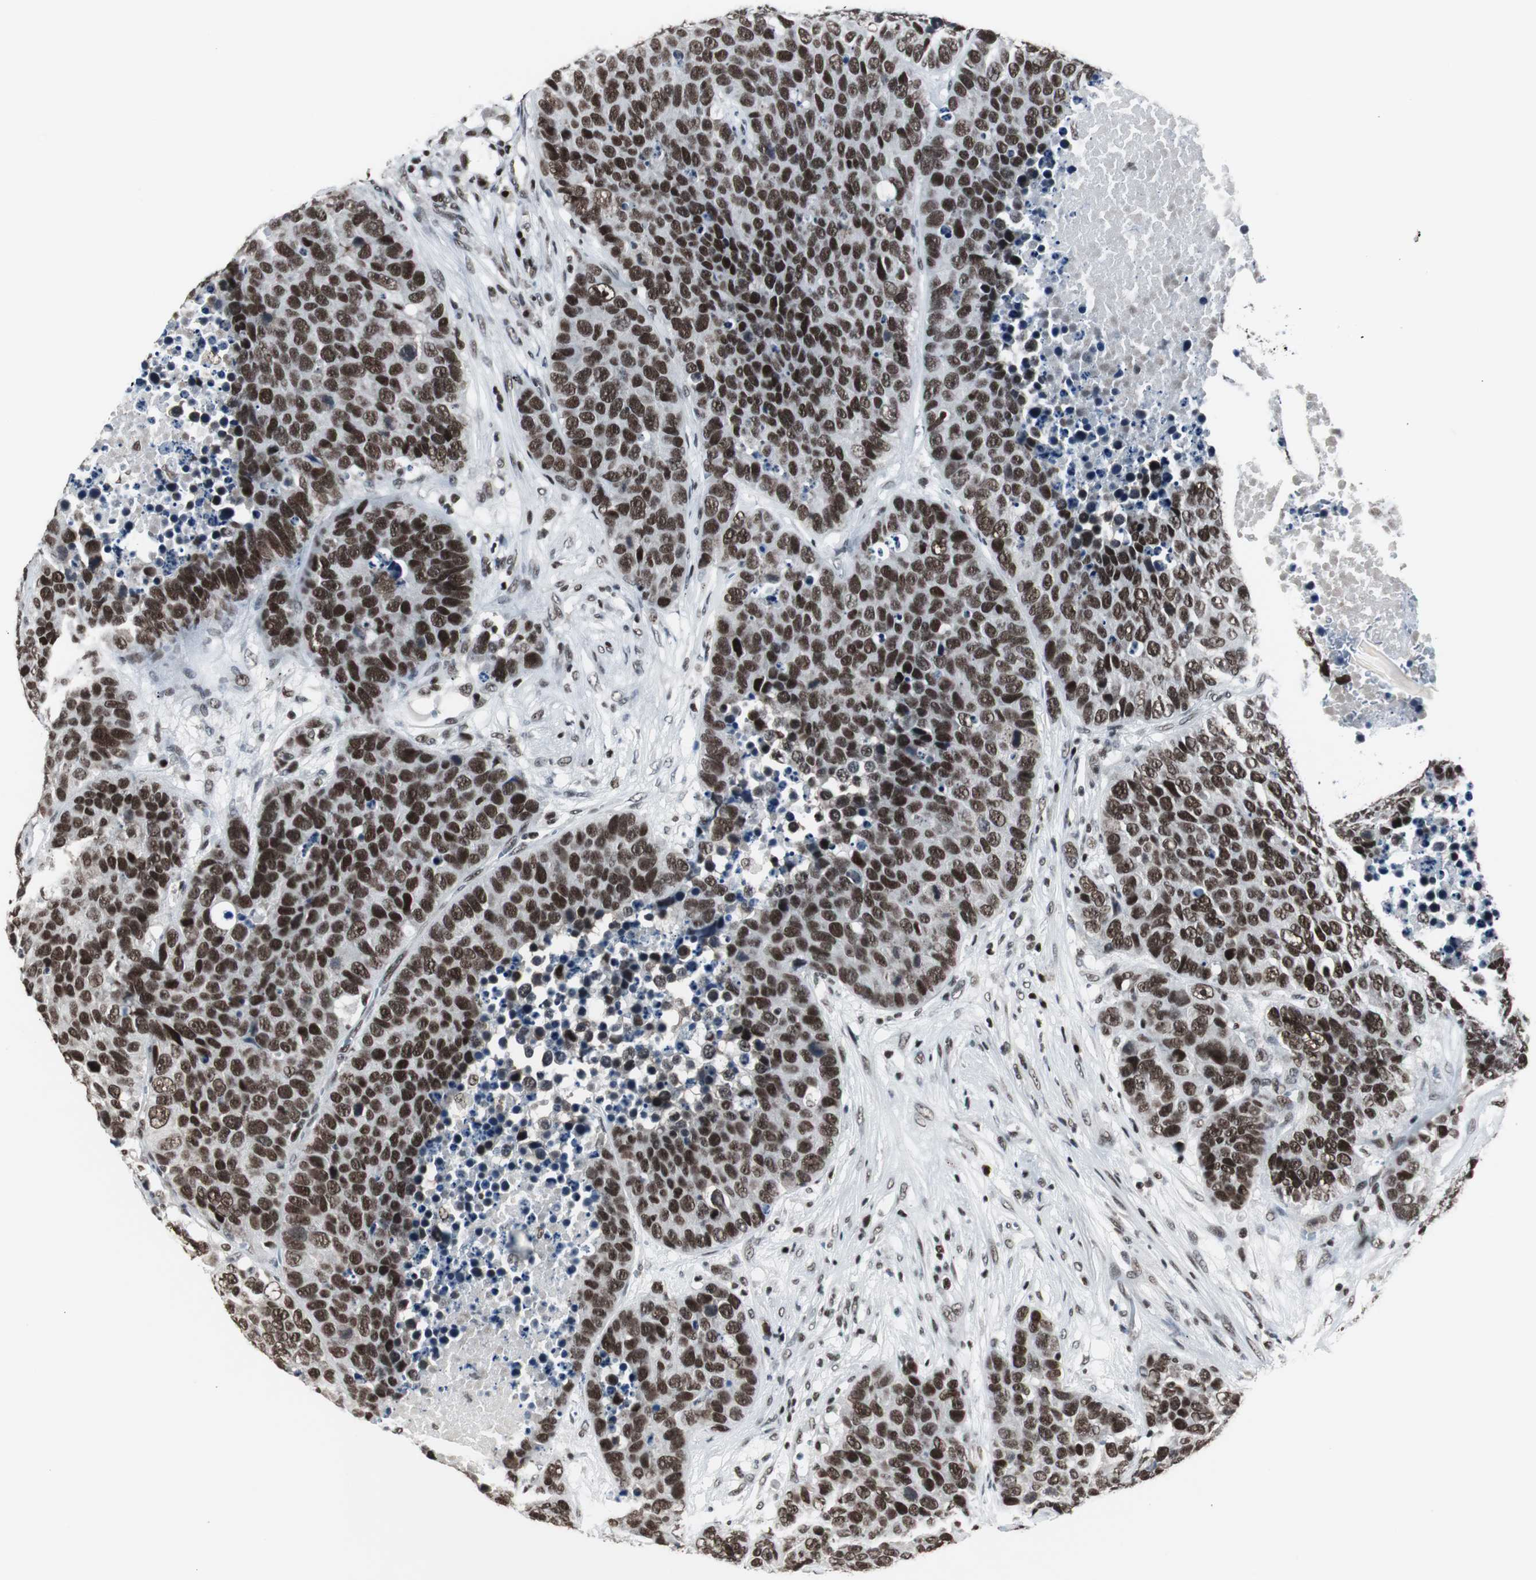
{"staining": {"intensity": "strong", "quantity": ">75%", "location": "nuclear"}, "tissue": "carcinoid", "cell_type": "Tumor cells", "image_type": "cancer", "snomed": [{"axis": "morphology", "description": "Carcinoid, malignant, NOS"}, {"axis": "topography", "description": "Lung"}], "caption": "Carcinoid was stained to show a protein in brown. There is high levels of strong nuclear staining in approximately >75% of tumor cells.", "gene": "RAD9A", "patient": {"sex": "male", "age": 60}}